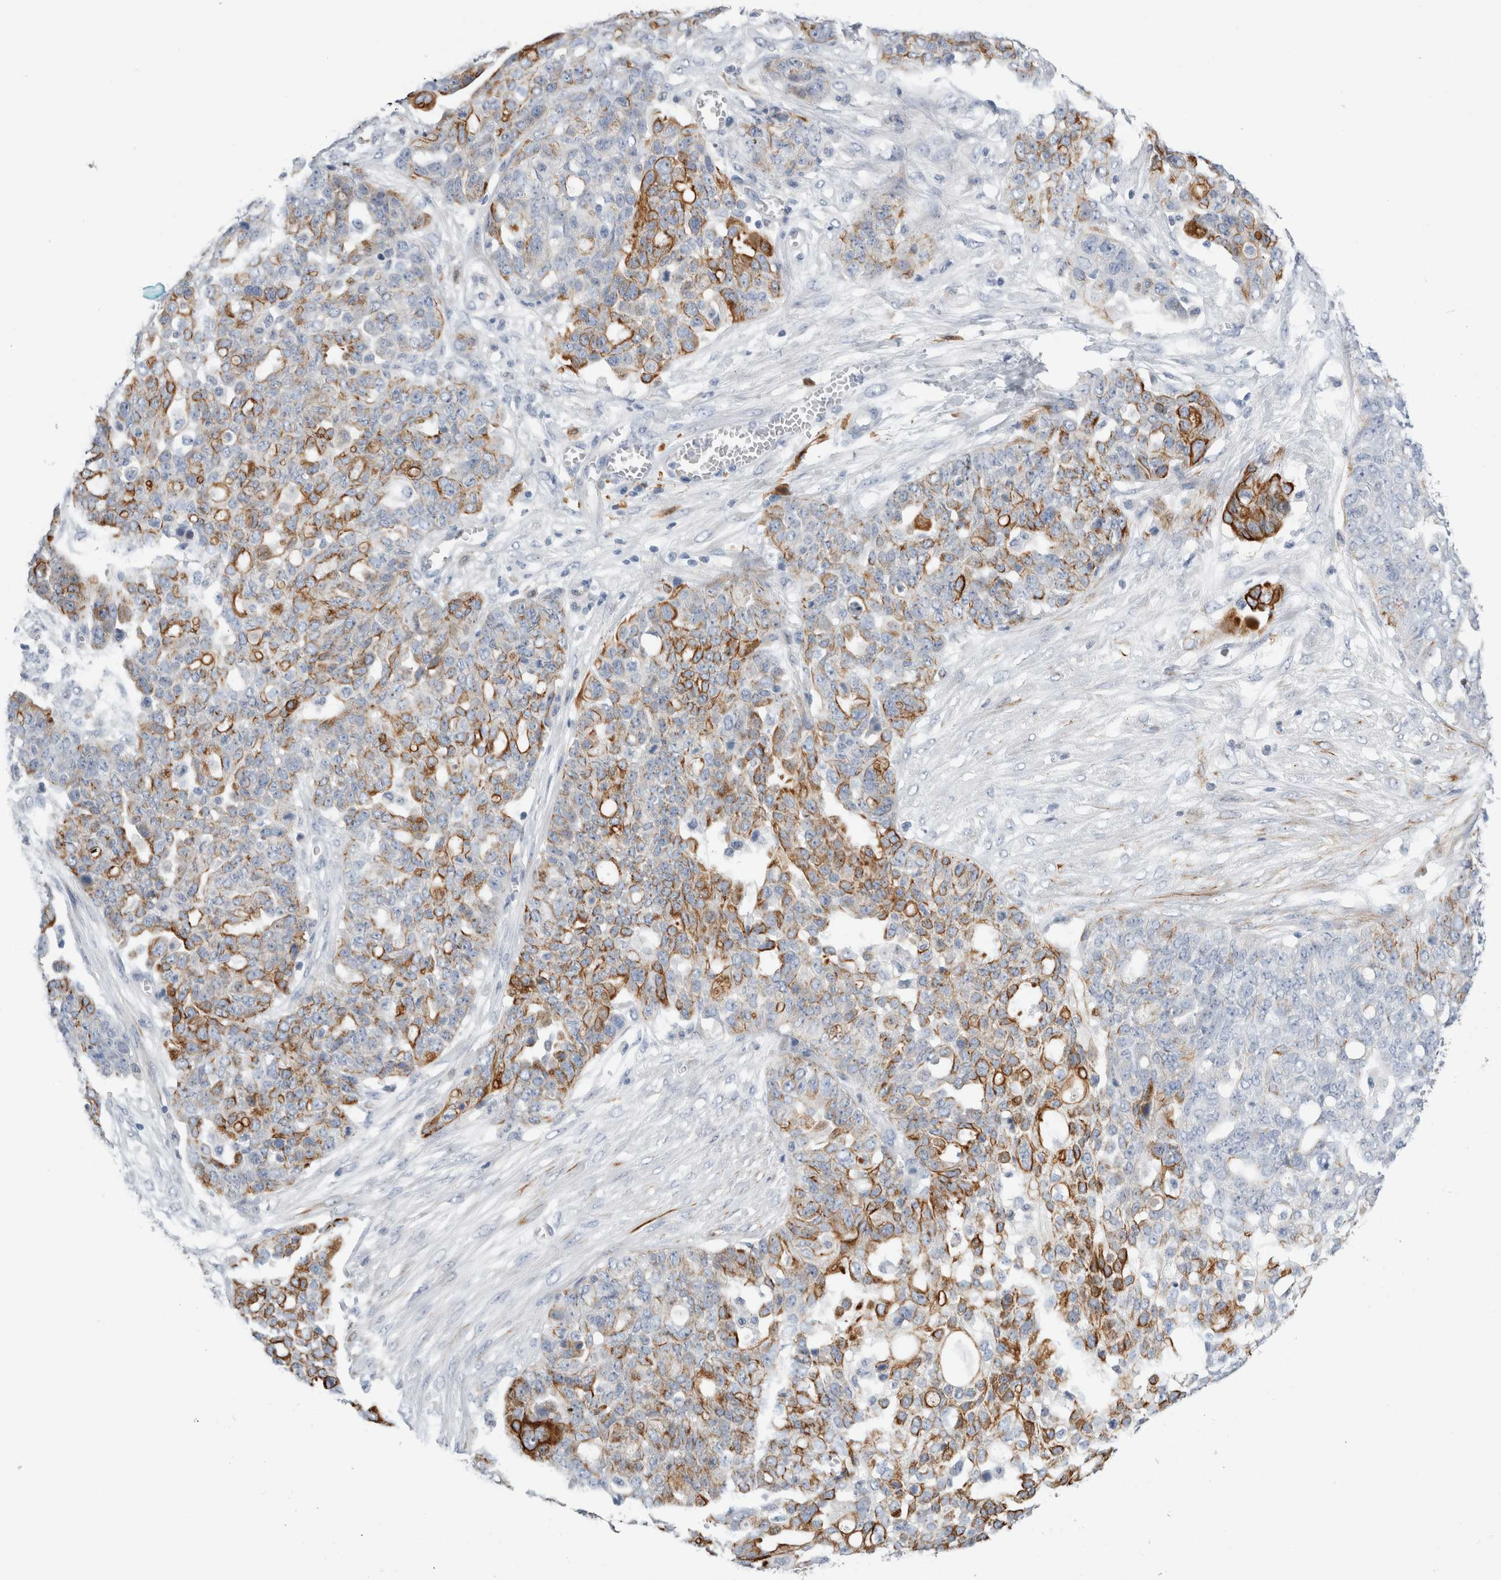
{"staining": {"intensity": "moderate", "quantity": "25%-75%", "location": "cytoplasmic/membranous"}, "tissue": "ovarian cancer", "cell_type": "Tumor cells", "image_type": "cancer", "snomed": [{"axis": "morphology", "description": "Cystadenocarcinoma, serous, NOS"}, {"axis": "topography", "description": "Soft tissue"}, {"axis": "topography", "description": "Ovary"}], "caption": "Ovarian cancer (serous cystadenocarcinoma) stained for a protein displays moderate cytoplasmic/membranous positivity in tumor cells.", "gene": "SLC20A2", "patient": {"sex": "female", "age": 57}}